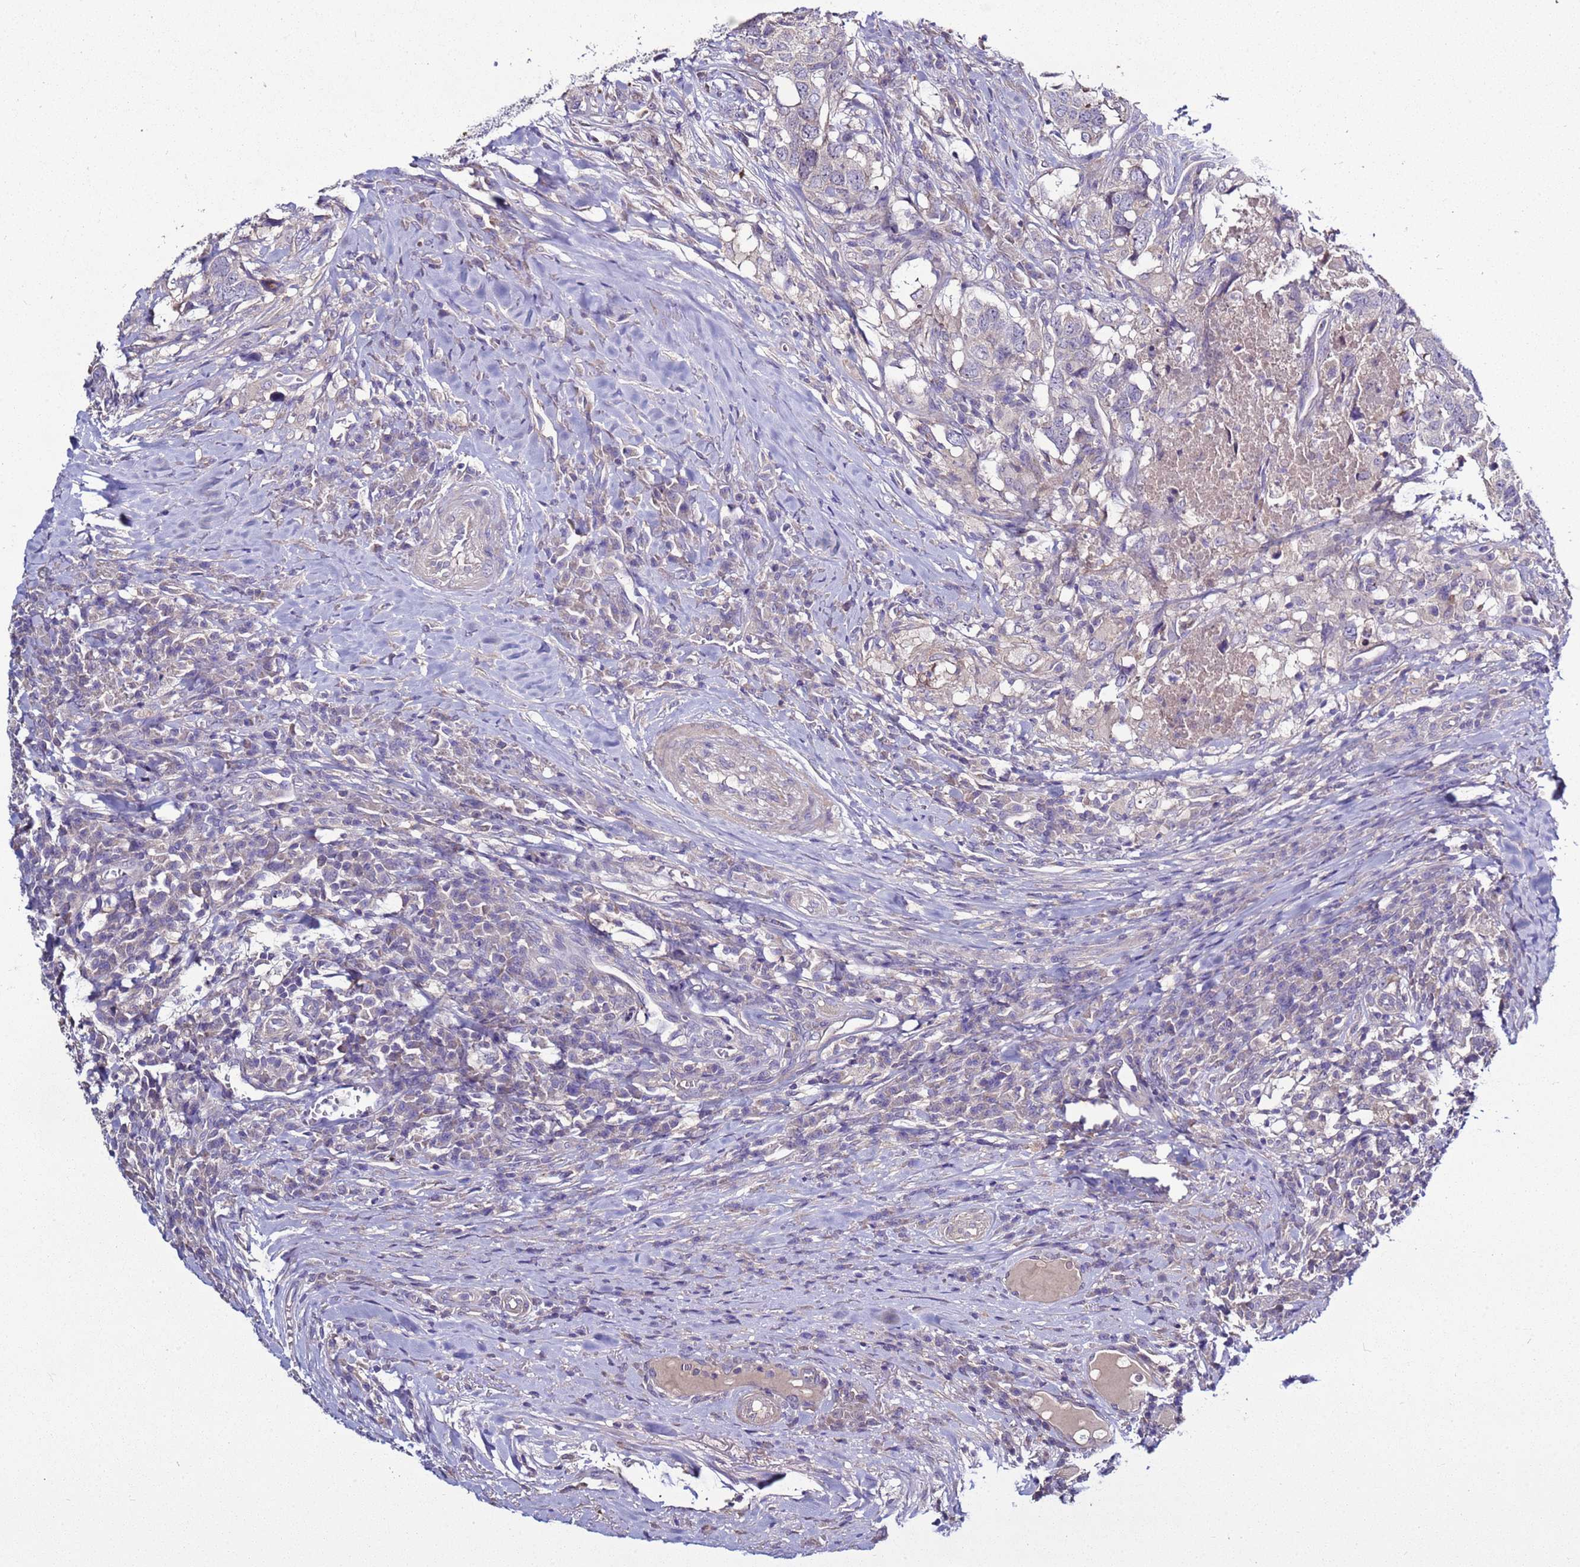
{"staining": {"intensity": "weak", "quantity": "25%-75%", "location": "cytoplasmic/membranous"}, "tissue": "head and neck cancer", "cell_type": "Tumor cells", "image_type": "cancer", "snomed": [{"axis": "morphology", "description": "Squamous cell carcinoma, NOS"}, {"axis": "topography", "description": "Head-Neck"}], "caption": "The immunohistochemical stain labels weak cytoplasmic/membranous positivity in tumor cells of head and neck squamous cell carcinoma tissue.", "gene": "RABL2B", "patient": {"sex": "male", "age": 66}}